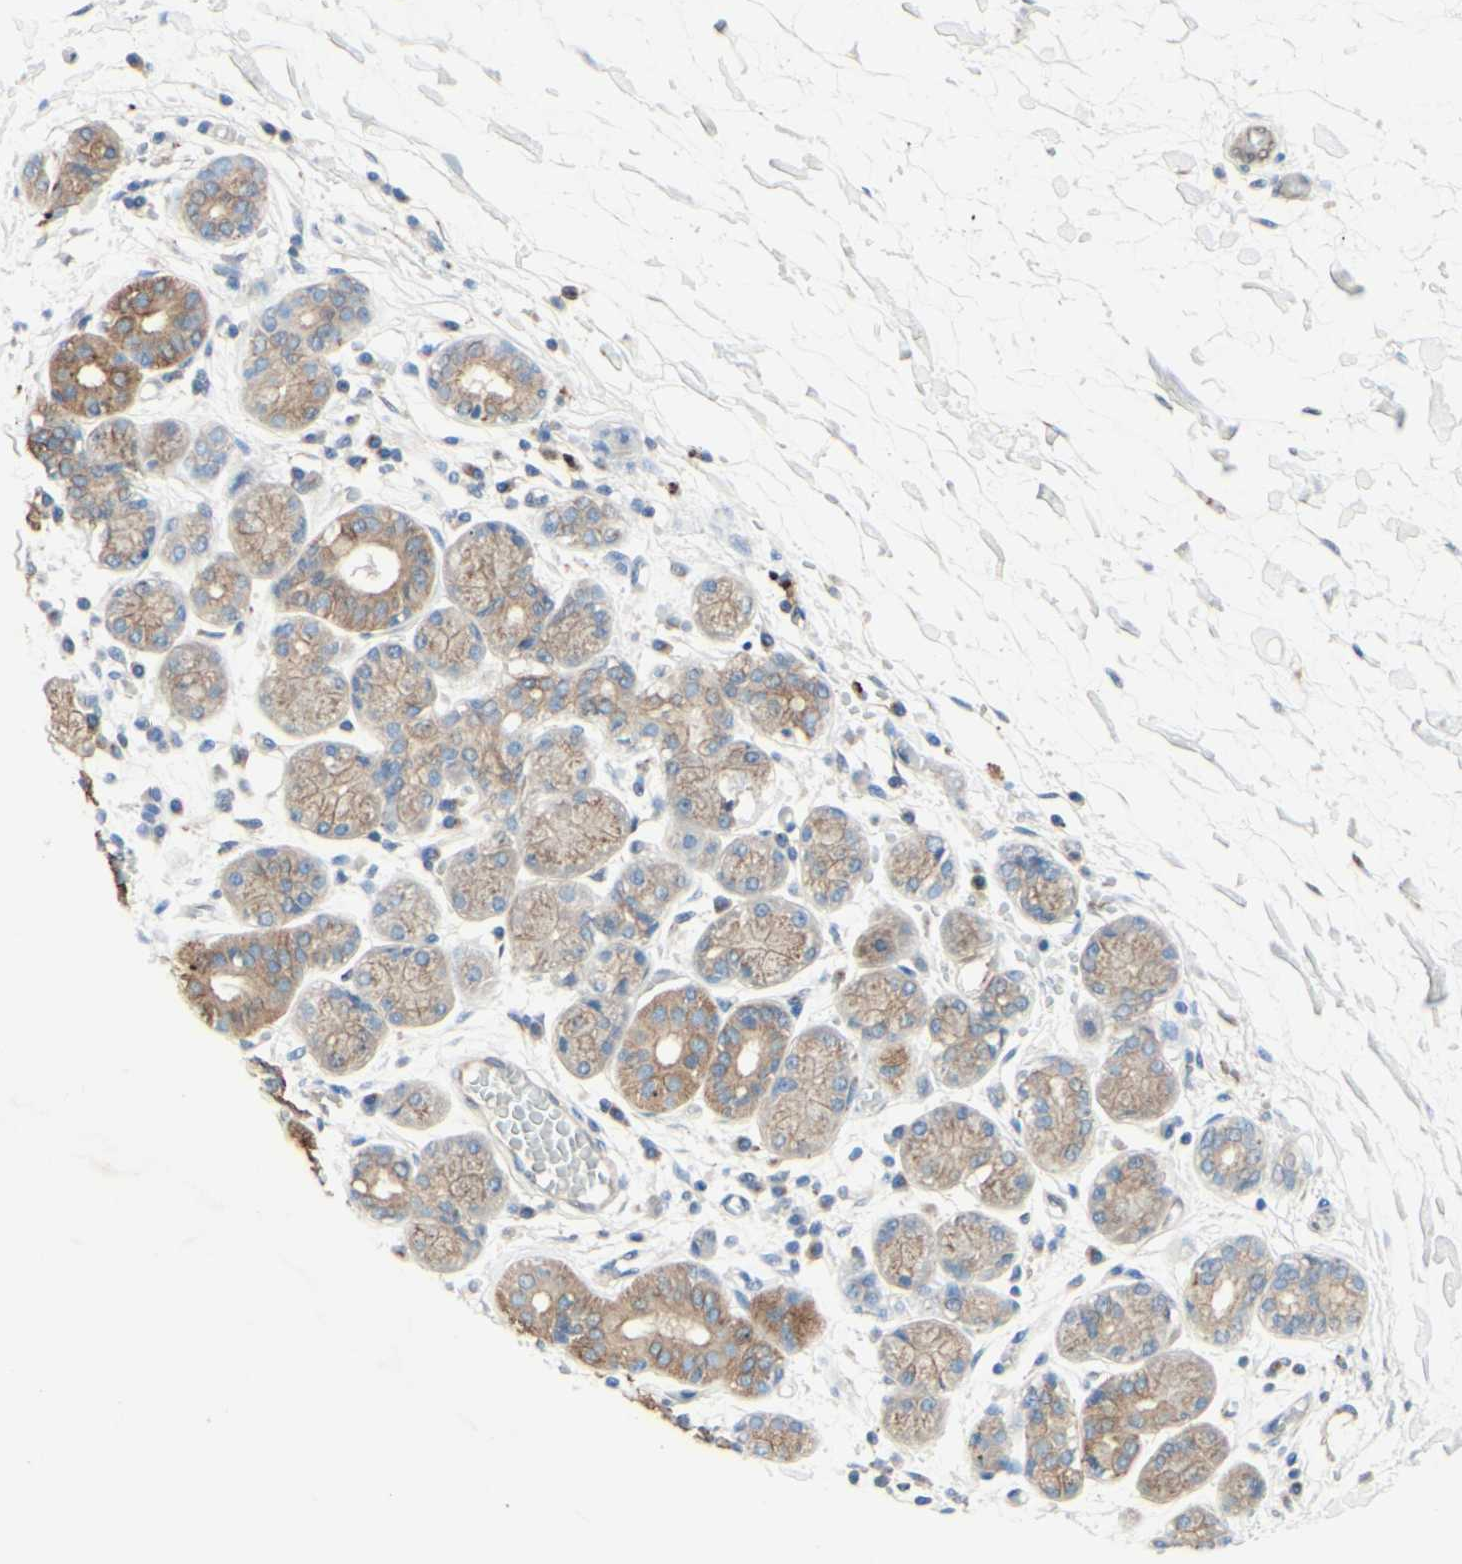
{"staining": {"intensity": "weak", "quantity": ">75%", "location": "cytoplasmic/membranous"}, "tissue": "salivary gland", "cell_type": "Glandular cells", "image_type": "normal", "snomed": [{"axis": "morphology", "description": "Normal tissue, NOS"}, {"axis": "topography", "description": "Salivary gland"}], "caption": "IHC micrograph of benign salivary gland: human salivary gland stained using immunohistochemistry (IHC) reveals low levels of weak protein expression localized specifically in the cytoplasmic/membranous of glandular cells, appearing as a cytoplasmic/membranous brown color.", "gene": "MTM1", "patient": {"sex": "female", "age": 24}}